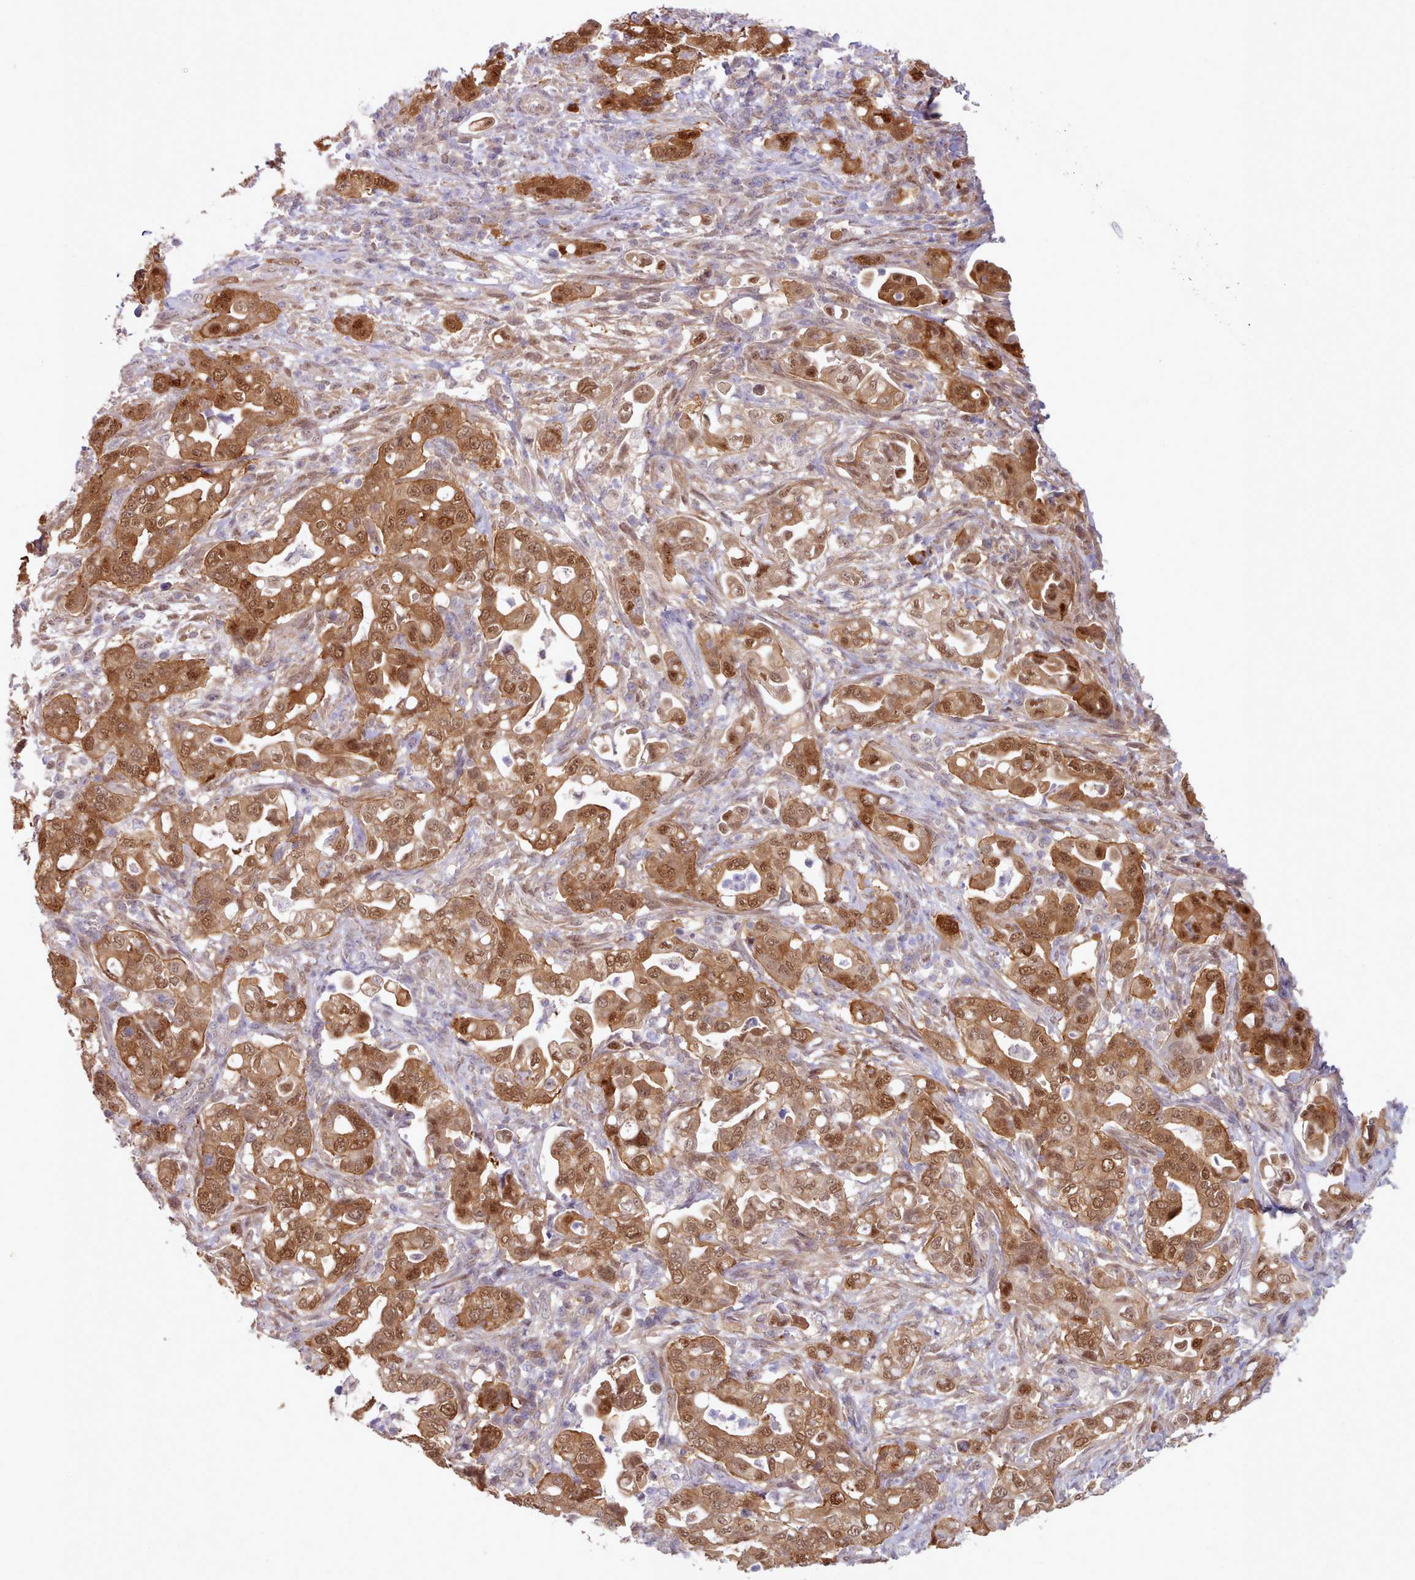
{"staining": {"intensity": "strong", "quantity": ">75%", "location": "cytoplasmic/membranous,nuclear"}, "tissue": "pancreatic cancer", "cell_type": "Tumor cells", "image_type": "cancer", "snomed": [{"axis": "morphology", "description": "Normal tissue, NOS"}, {"axis": "morphology", "description": "Adenocarcinoma, NOS"}, {"axis": "topography", "description": "Lymph node"}, {"axis": "topography", "description": "Pancreas"}], "caption": "A photomicrograph of human adenocarcinoma (pancreatic) stained for a protein reveals strong cytoplasmic/membranous and nuclear brown staining in tumor cells.", "gene": "CES3", "patient": {"sex": "female", "age": 67}}